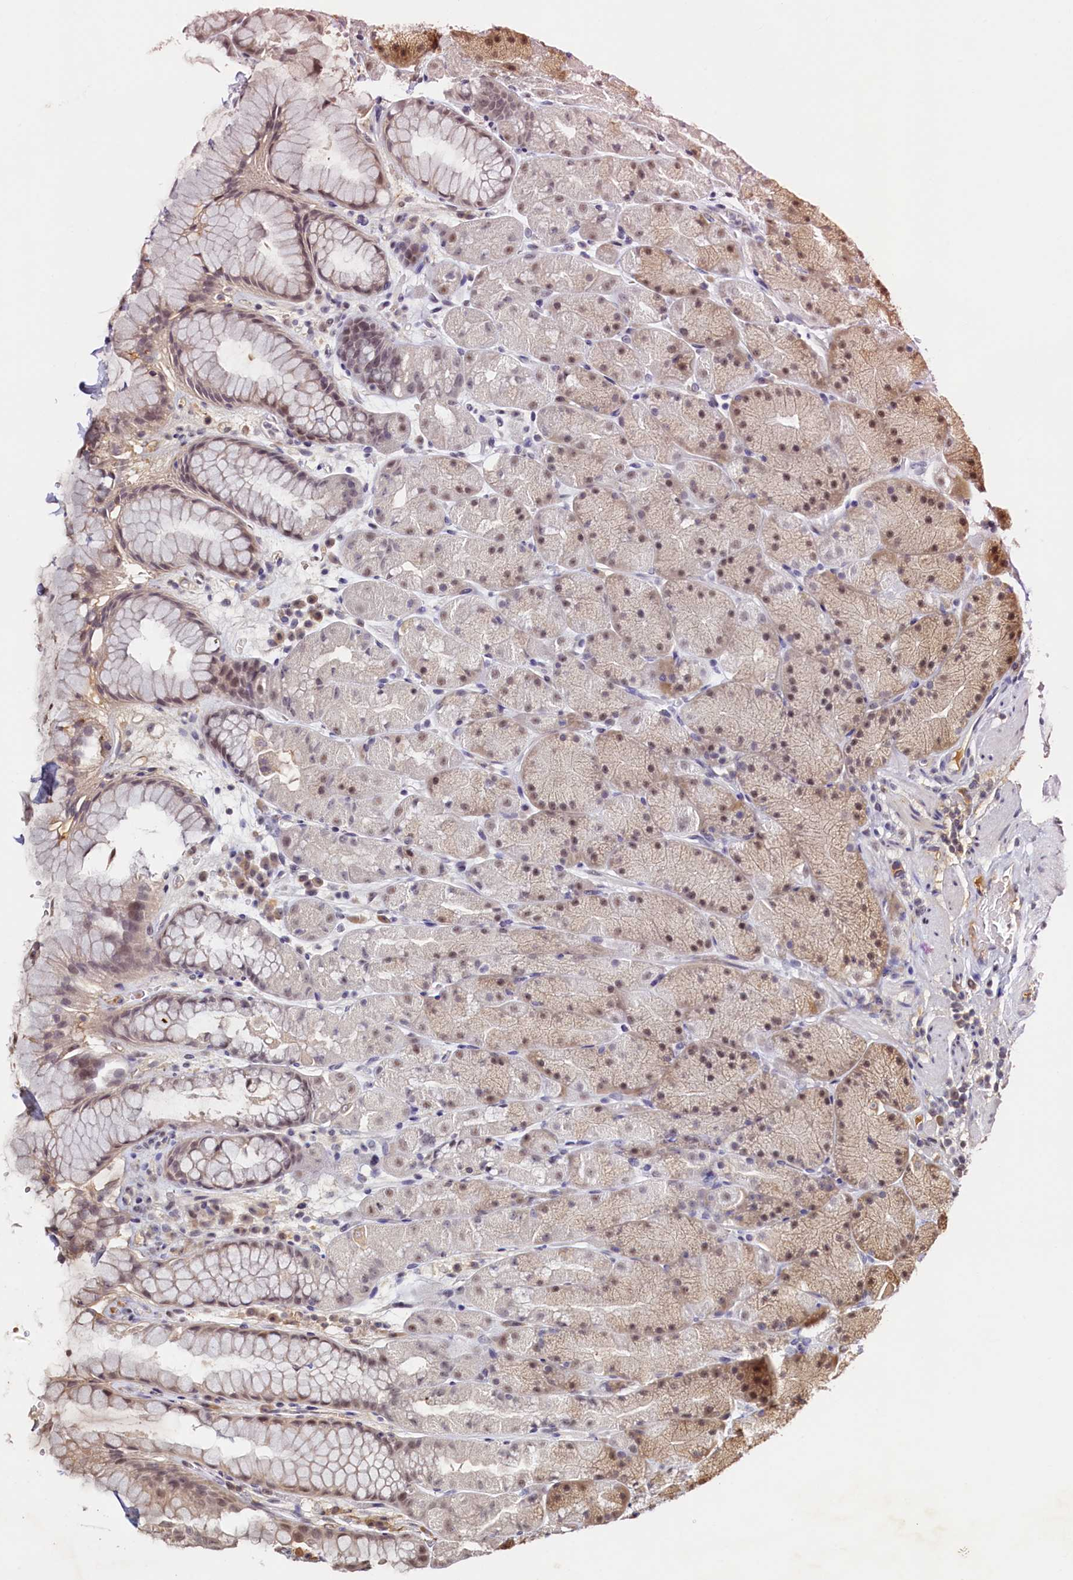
{"staining": {"intensity": "moderate", "quantity": ">75%", "location": "cytoplasmic/membranous,nuclear"}, "tissue": "stomach", "cell_type": "Glandular cells", "image_type": "normal", "snomed": [{"axis": "morphology", "description": "Normal tissue, NOS"}, {"axis": "topography", "description": "Stomach, upper"}, {"axis": "topography", "description": "Stomach, lower"}], "caption": "About >75% of glandular cells in unremarkable human stomach exhibit moderate cytoplasmic/membranous,nuclear protein expression as visualized by brown immunohistochemical staining.", "gene": "TRAPPC4", "patient": {"sex": "male", "age": 67}}